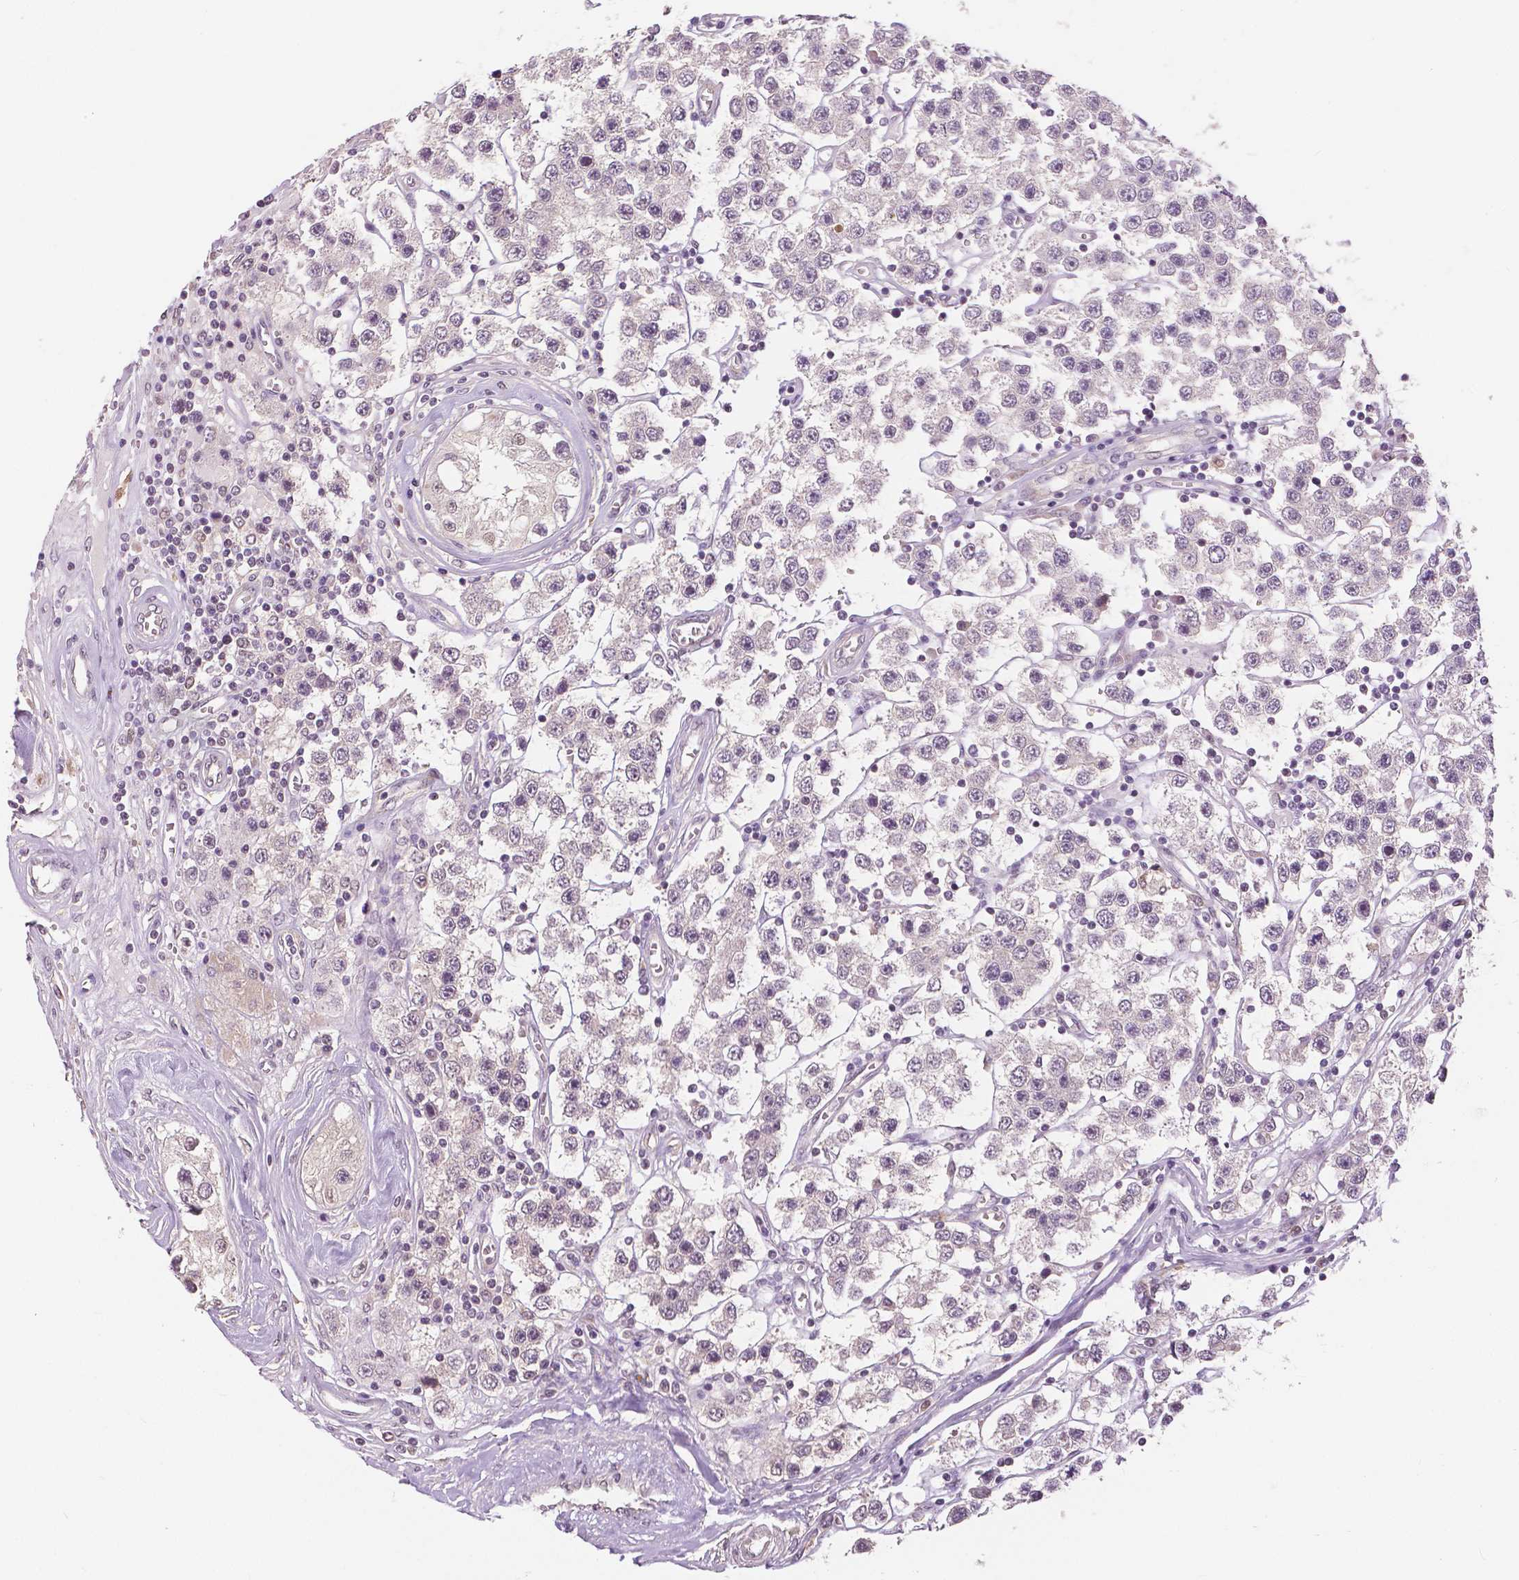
{"staining": {"intensity": "negative", "quantity": "none", "location": "none"}, "tissue": "testis cancer", "cell_type": "Tumor cells", "image_type": "cancer", "snomed": [{"axis": "morphology", "description": "Seminoma, NOS"}, {"axis": "topography", "description": "Testis"}], "caption": "DAB (3,3'-diaminobenzidine) immunohistochemical staining of testis cancer exhibits no significant positivity in tumor cells.", "gene": "MAP1LC3B", "patient": {"sex": "male", "age": 34}}